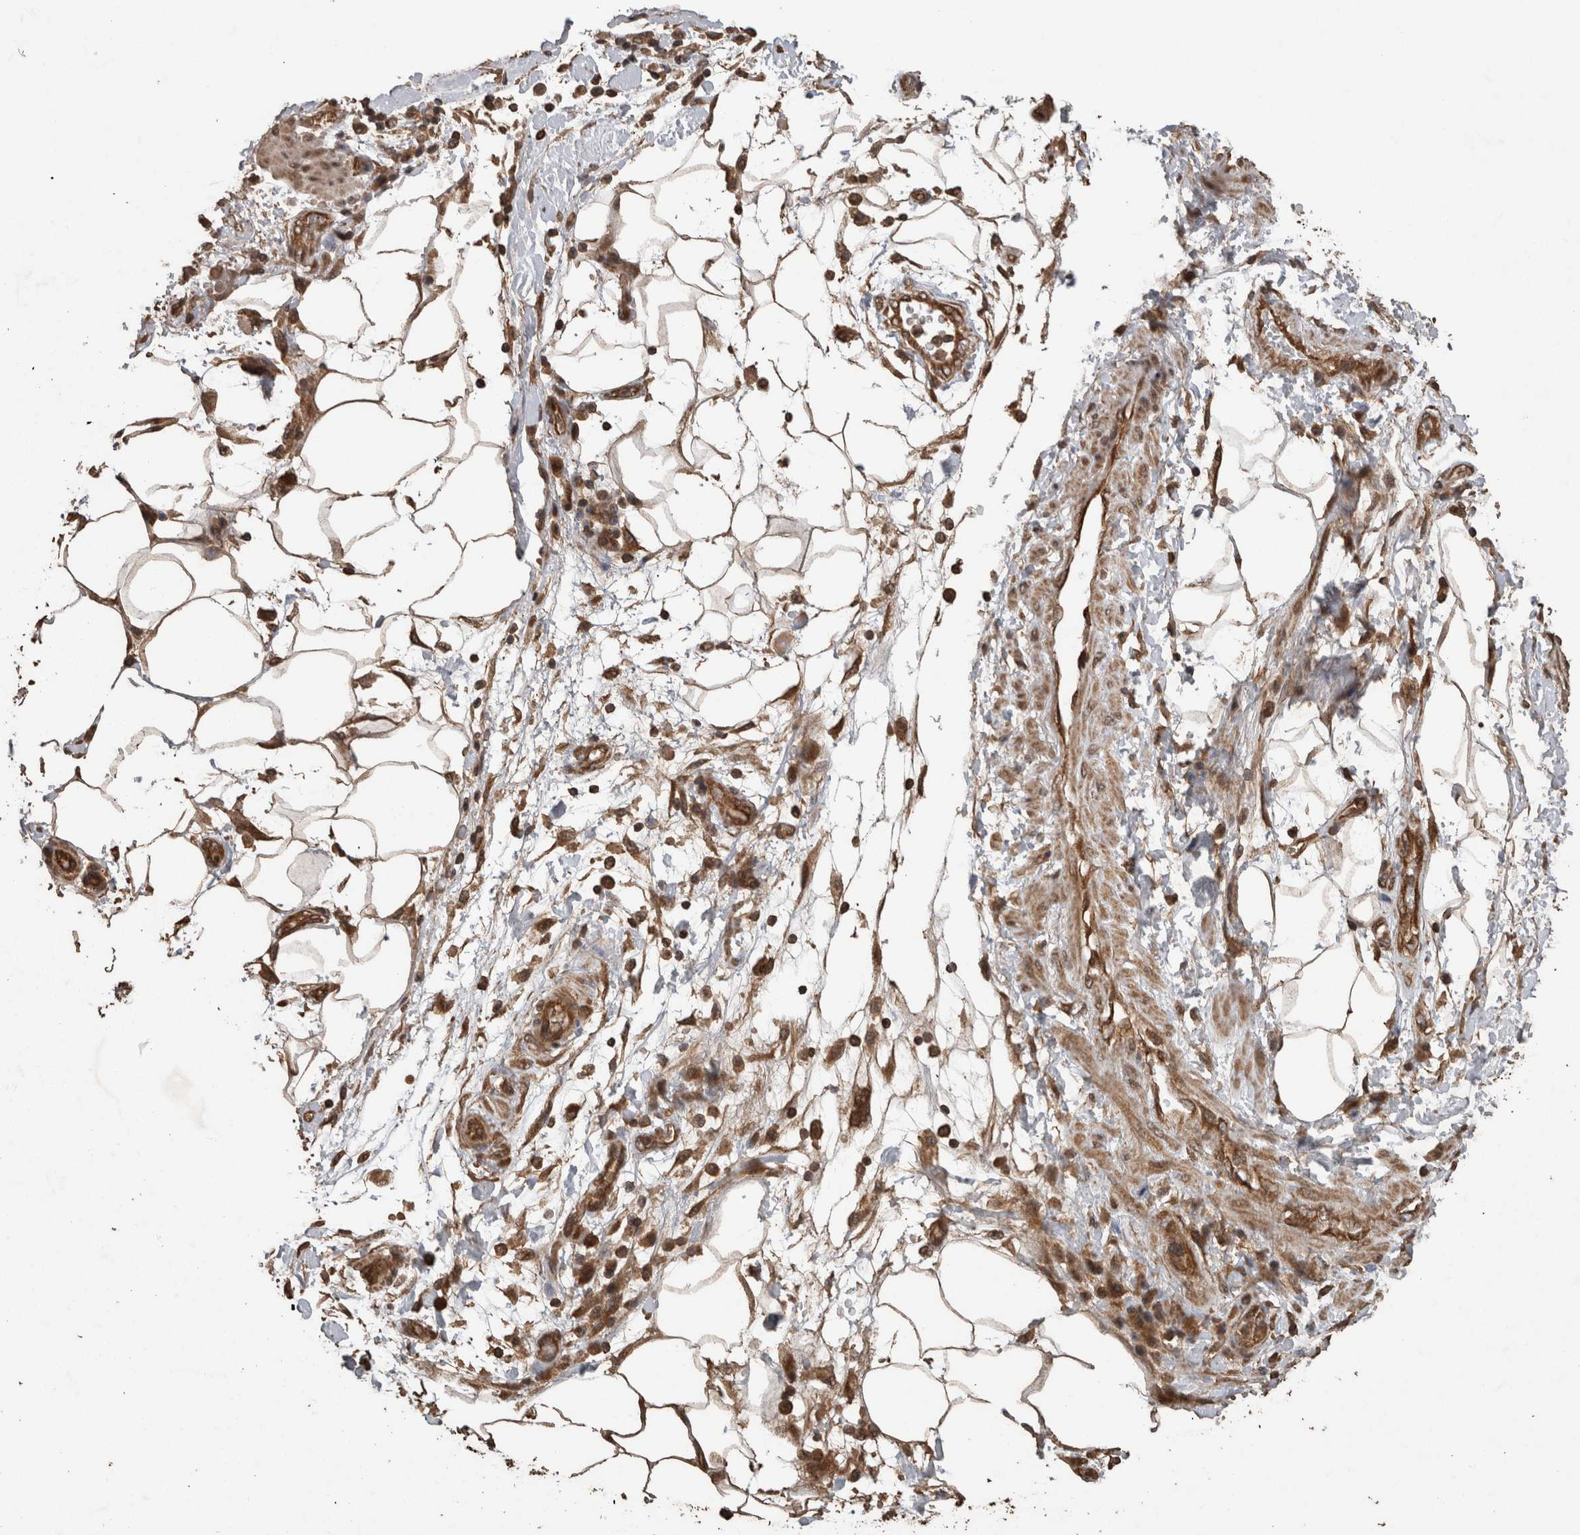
{"staining": {"intensity": "strong", "quantity": ">75%", "location": "cytoplasmic/membranous"}, "tissue": "pancreatic cancer", "cell_type": "Tumor cells", "image_type": "cancer", "snomed": [{"axis": "morphology", "description": "Normal tissue, NOS"}, {"axis": "morphology", "description": "Adenocarcinoma, NOS"}, {"axis": "topography", "description": "Pancreas"}], "caption": "A brown stain labels strong cytoplasmic/membranous positivity of a protein in pancreatic adenocarcinoma tumor cells.", "gene": "PINK1", "patient": {"sex": "female", "age": 71}}